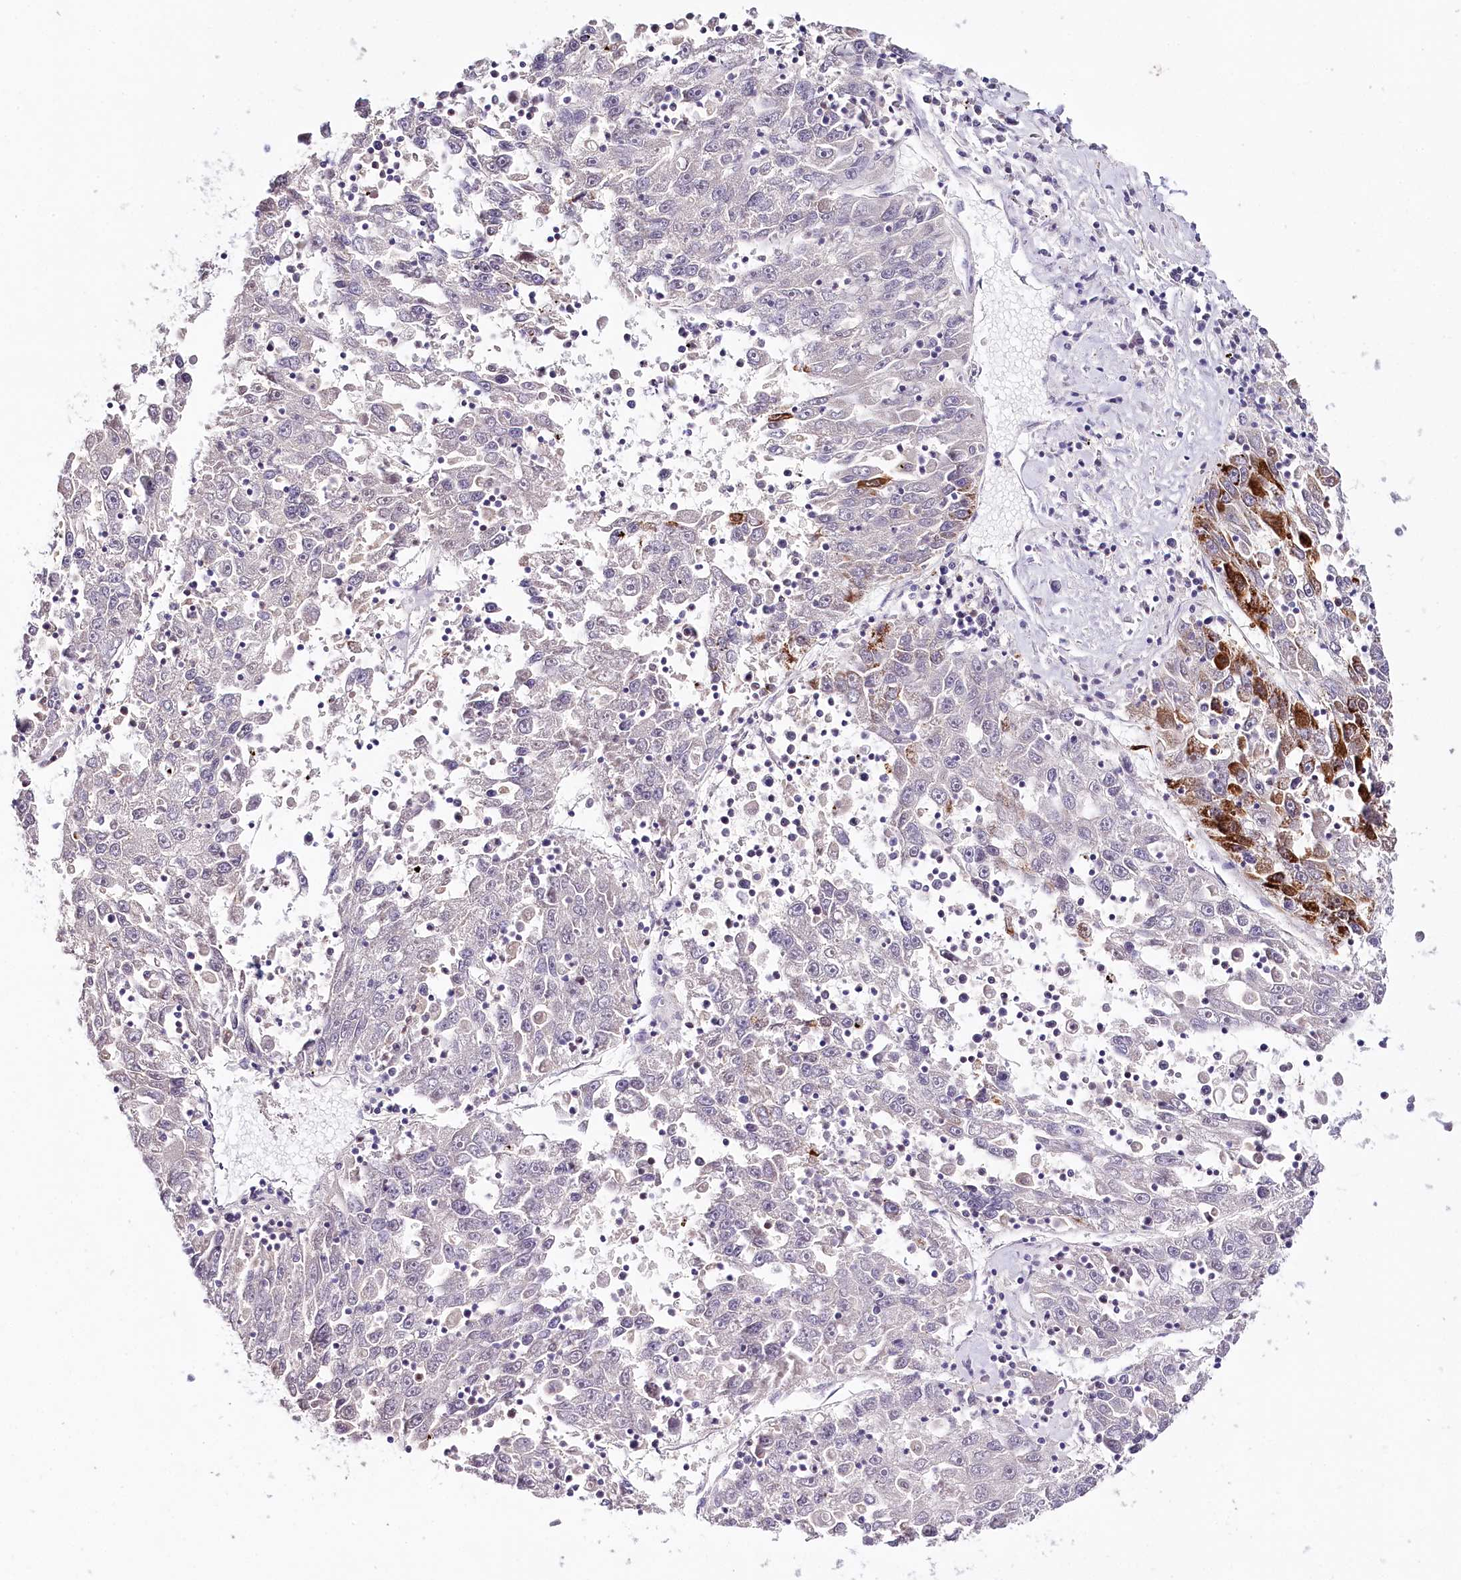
{"staining": {"intensity": "negative", "quantity": "none", "location": "none"}, "tissue": "liver cancer", "cell_type": "Tumor cells", "image_type": "cancer", "snomed": [{"axis": "morphology", "description": "Carcinoma, Hepatocellular, NOS"}, {"axis": "topography", "description": "Liver"}], "caption": "DAB immunohistochemical staining of liver hepatocellular carcinoma displays no significant staining in tumor cells.", "gene": "DAPK1", "patient": {"sex": "male", "age": 49}}